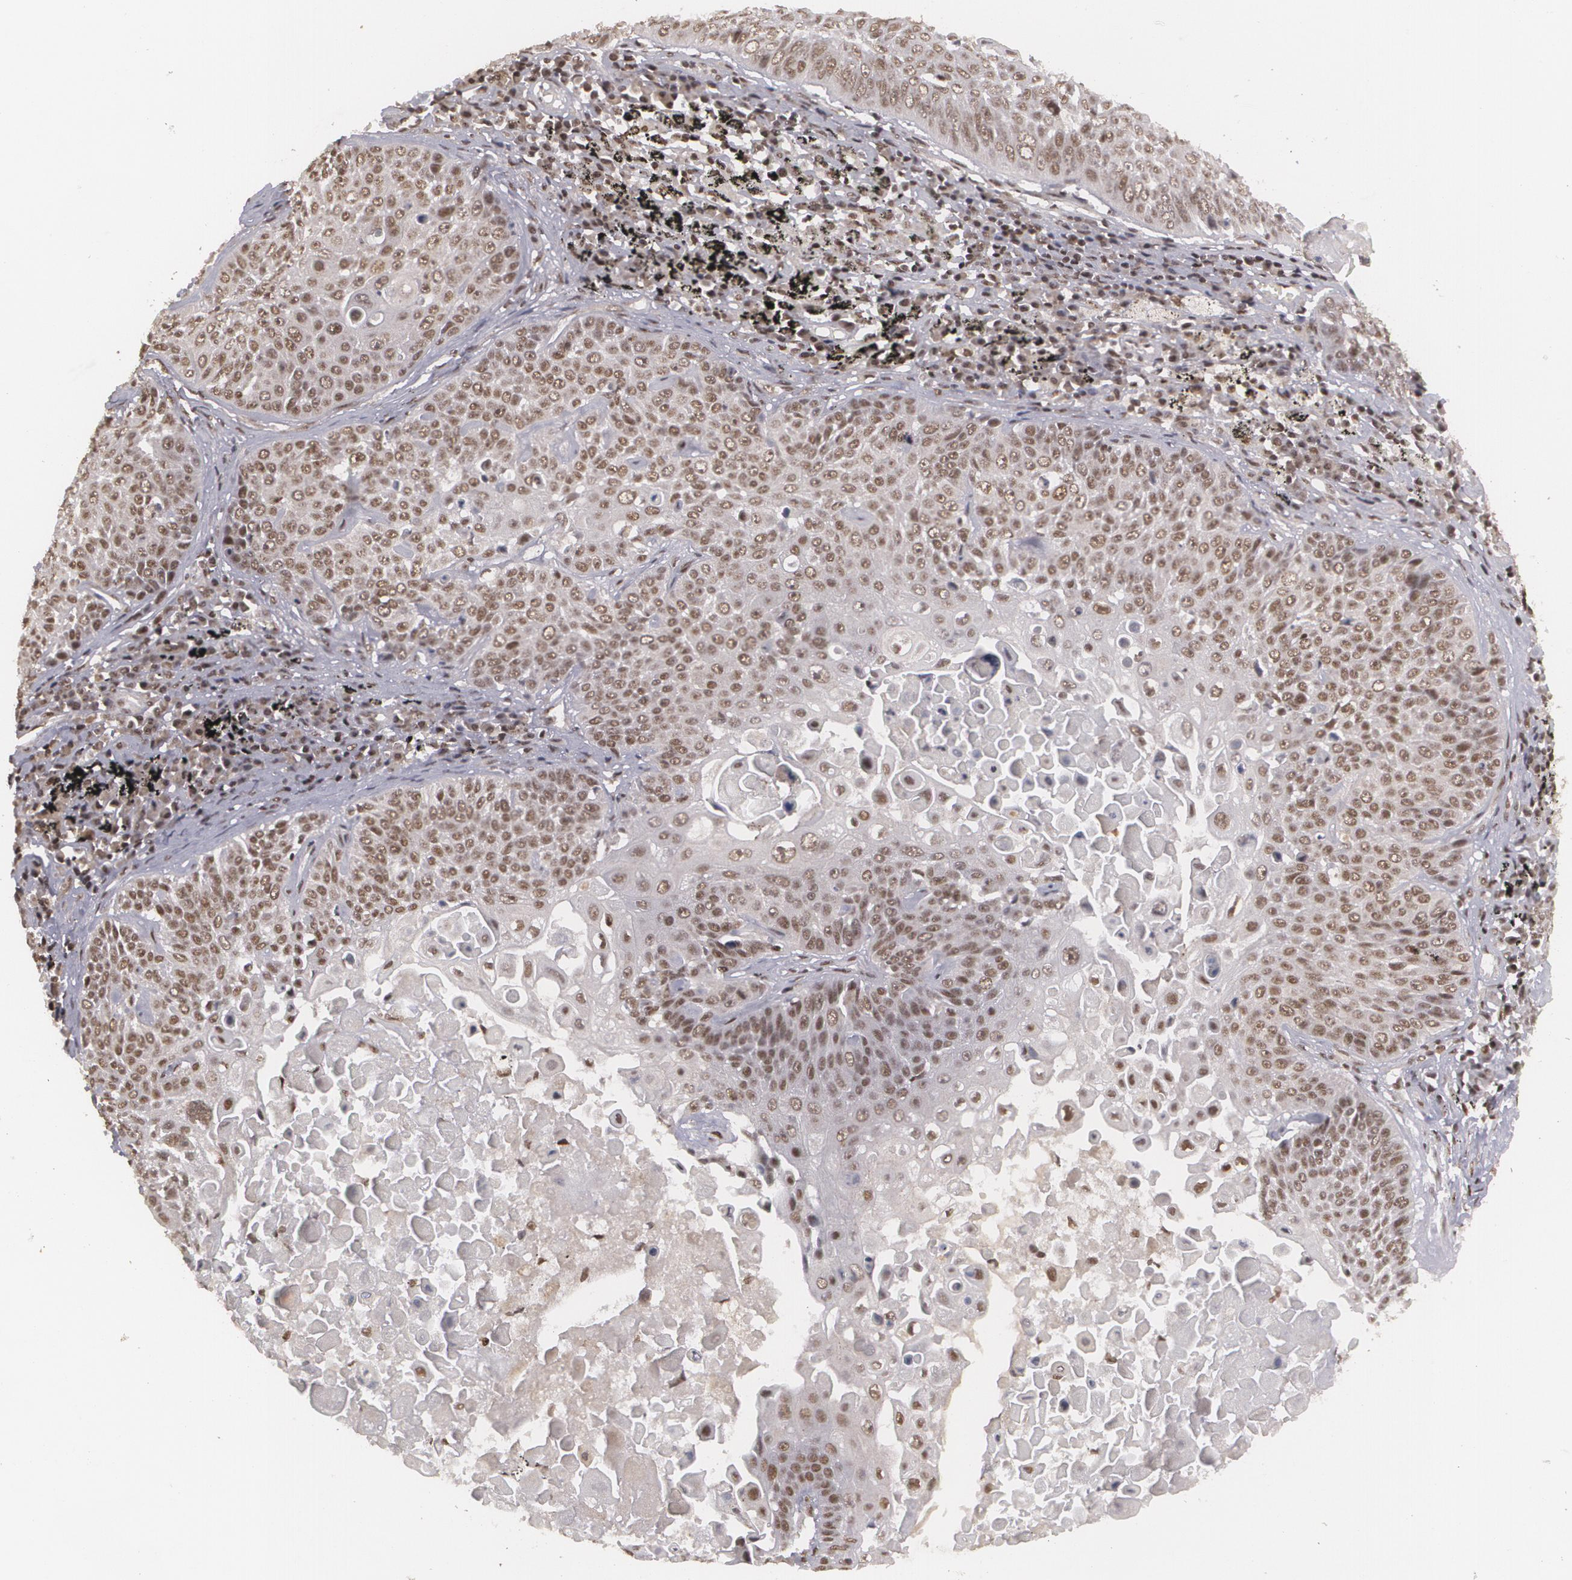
{"staining": {"intensity": "strong", "quantity": ">75%", "location": "nuclear"}, "tissue": "lung cancer", "cell_type": "Tumor cells", "image_type": "cancer", "snomed": [{"axis": "morphology", "description": "Adenocarcinoma, NOS"}, {"axis": "topography", "description": "Lung"}], "caption": "Protein staining of adenocarcinoma (lung) tissue reveals strong nuclear positivity in approximately >75% of tumor cells. (Brightfield microscopy of DAB IHC at high magnification).", "gene": "RXRB", "patient": {"sex": "male", "age": 60}}